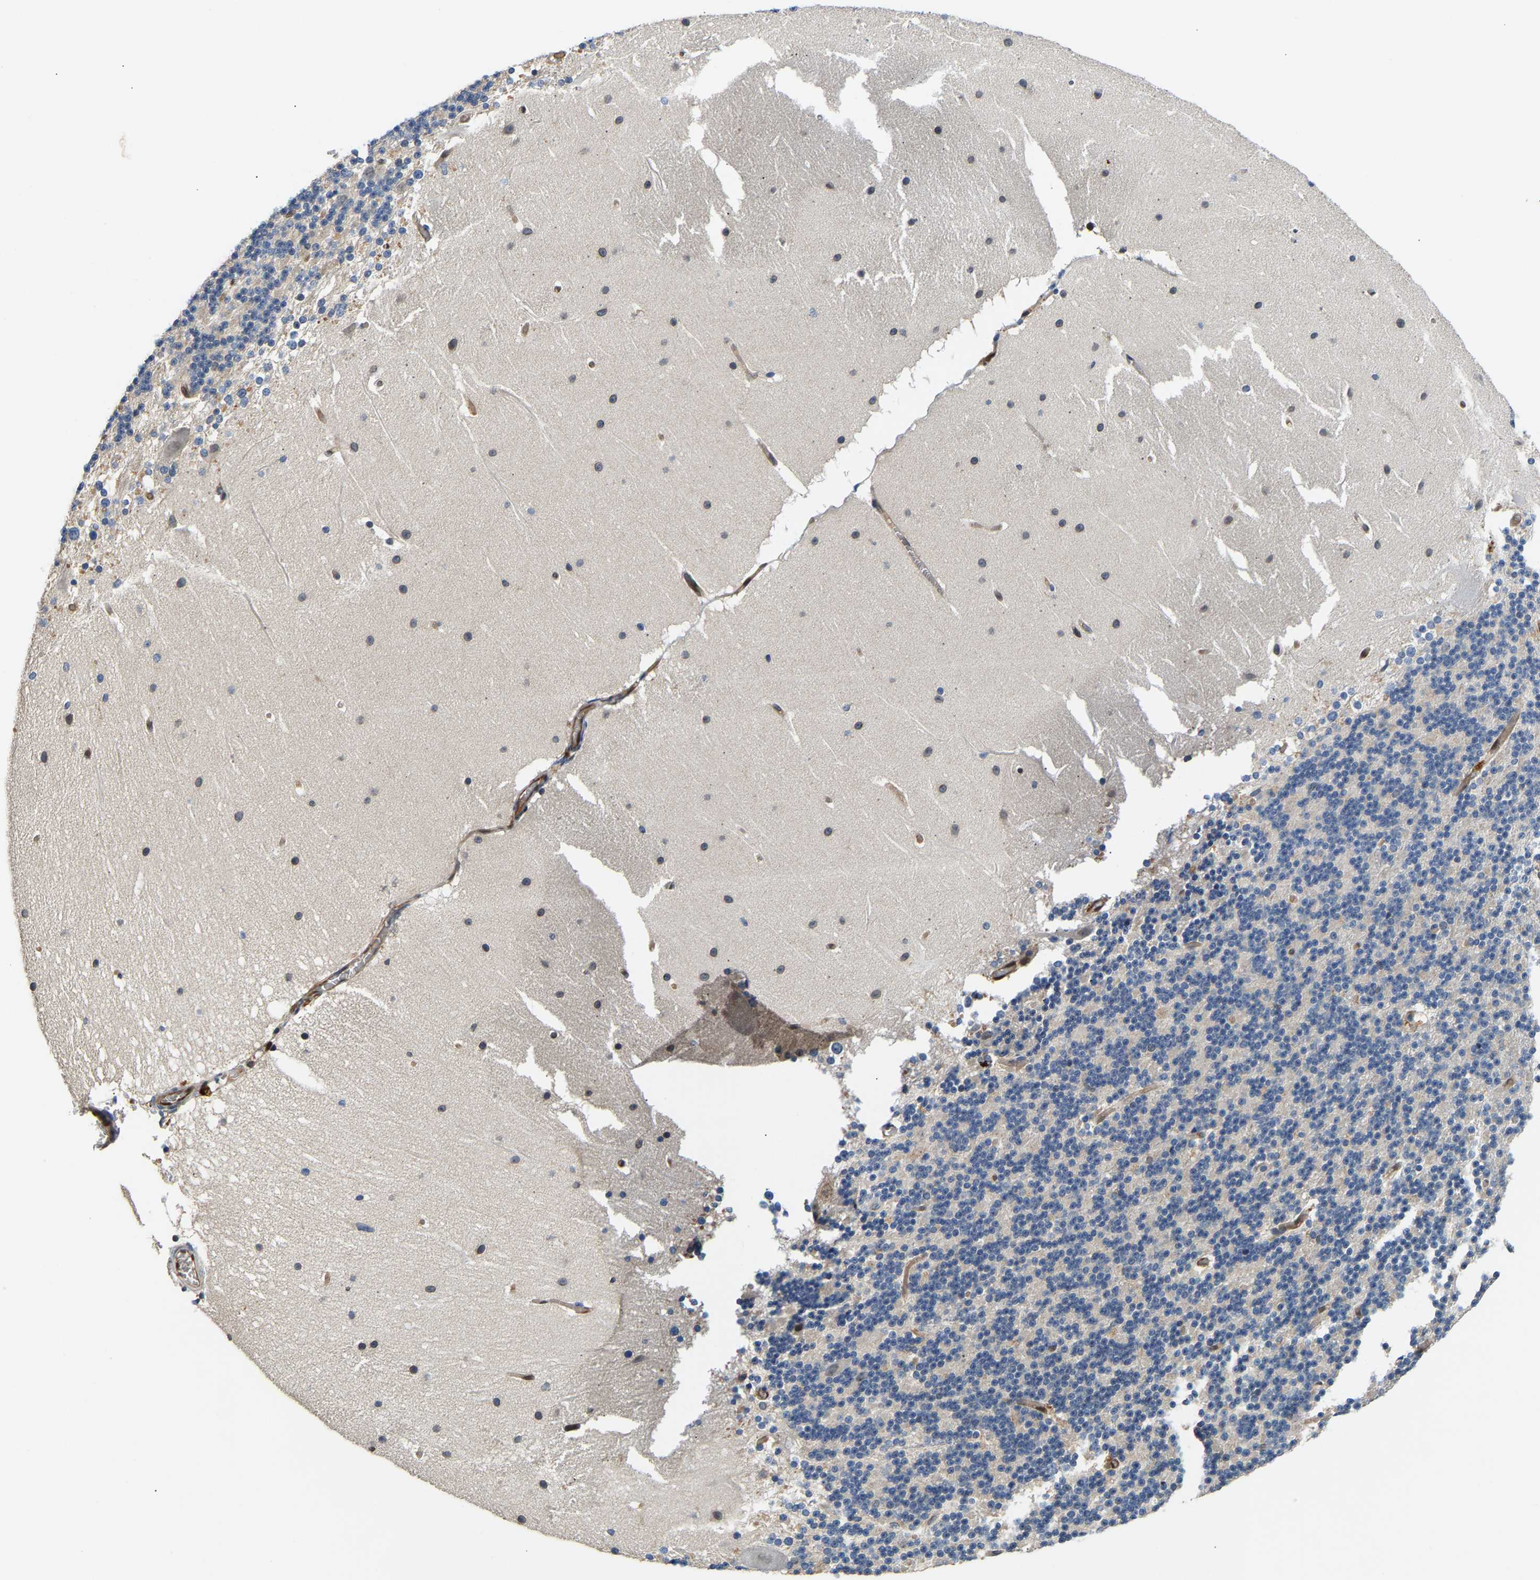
{"staining": {"intensity": "negative", "quantity": "none", "location": "none"}, "tissue": "cerebellum", "cell_type": "Cells in granular layer", "image_type": "normal", "snomed": [{"axis": "morphology", "description": "Normal tissue, NOS"}, {"axis": "topography", "description": "Cerebellum"}], "caption": "The image displays no staining of cells in granular layer in unremarkable cerebellum.", "gene": "GIMAP7", "patient": {"sex": "female", "age": 19}}